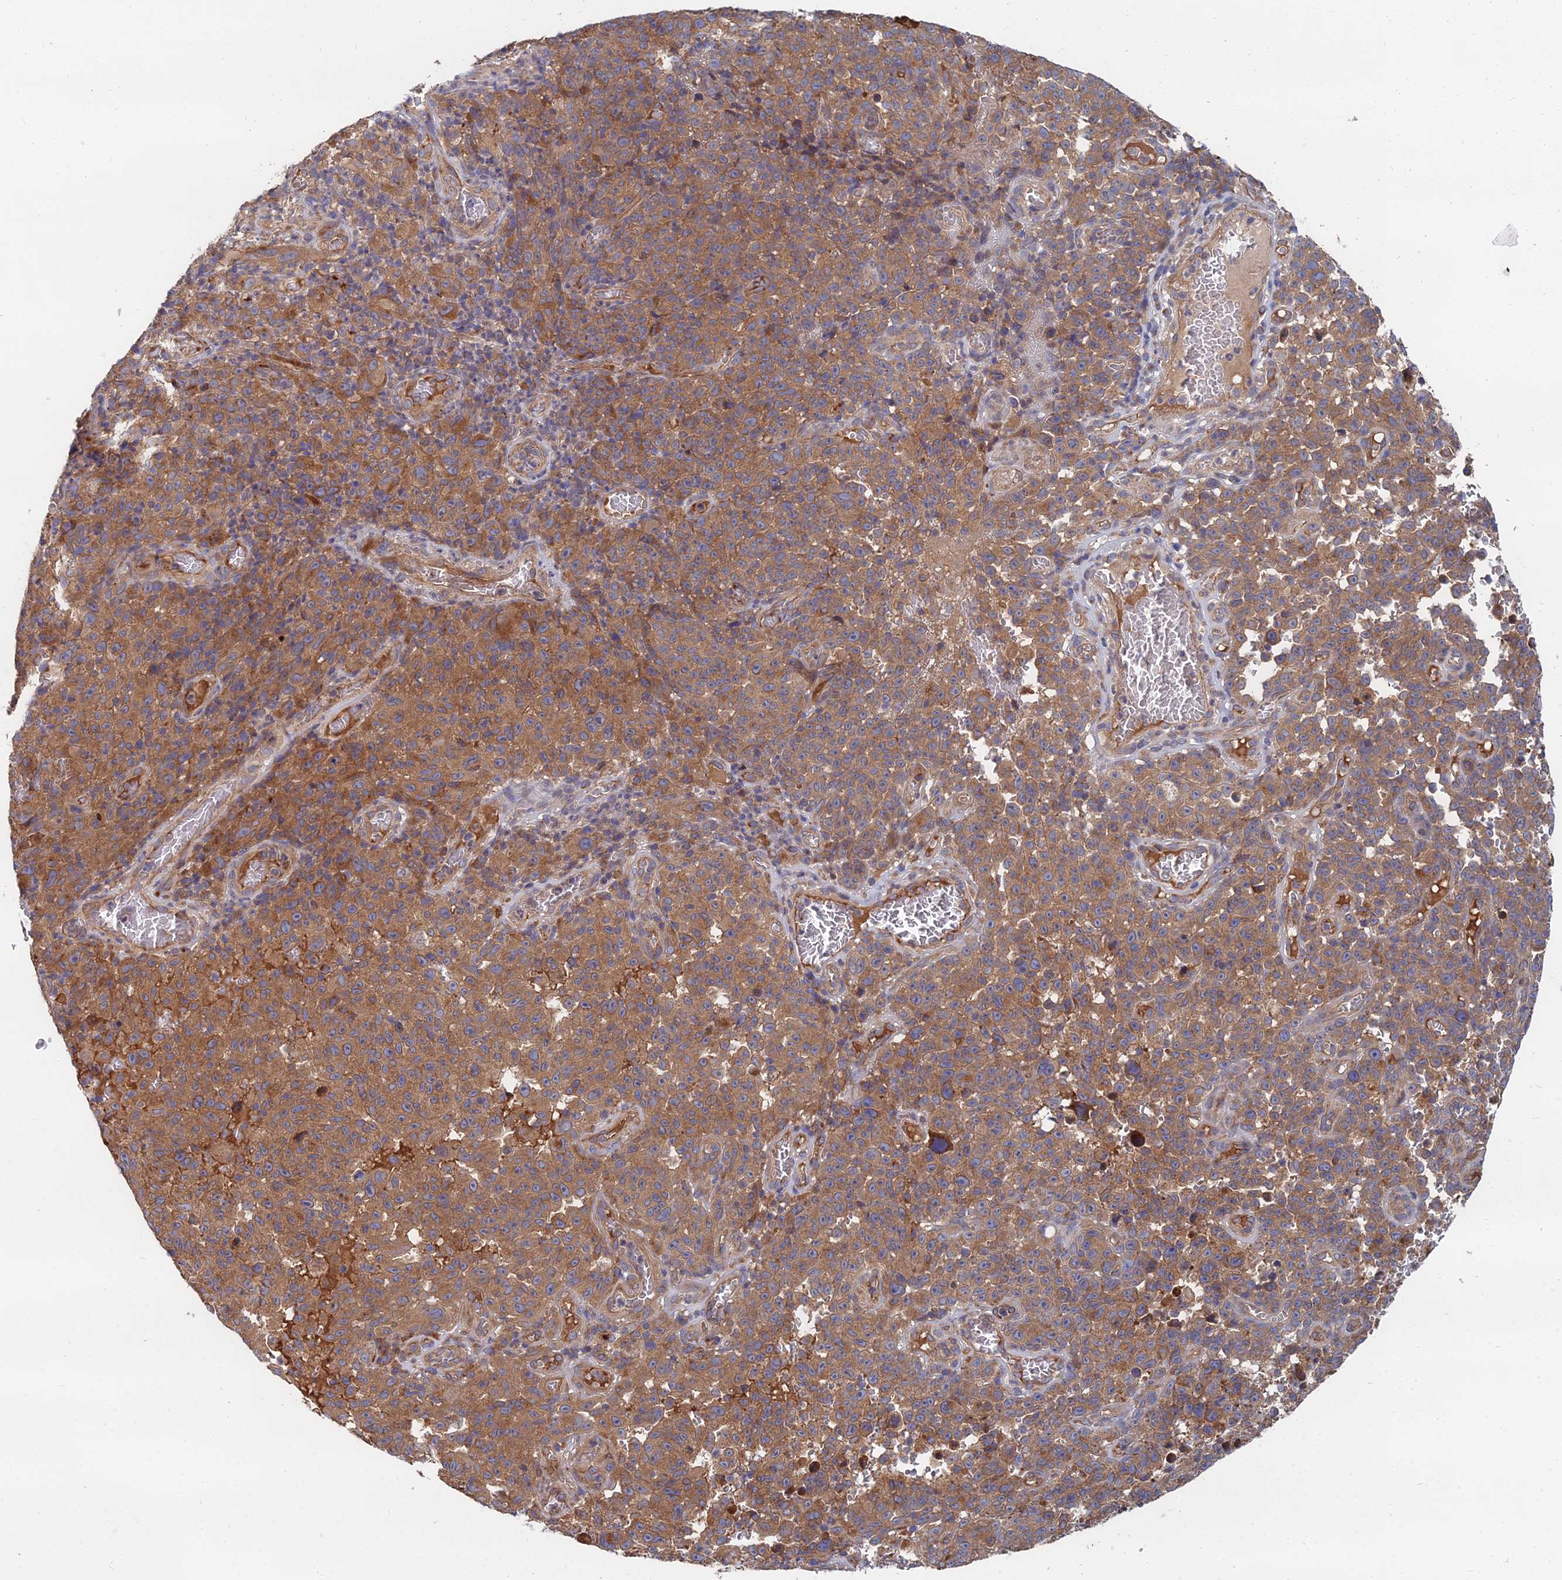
{"staining": {"intensity": "moderate", "quantity": ">75%", "location": "cytoplasmic/membranous"}, "tissue": "melanoma", "cell_type": "Tumor cells", "image_type": "cancer", "snomed": [{"axis": "morphology", "description": "Malignant melanoma, NOS"}, {"axis": "topography", "description": "Skin"}], "caption": "Tumor cells reveal medium levels of moderate cytoplasmic/membranous staining in about >75% of cells in malignant melanoma.", "gene": "CCZ1", "patient": {"sex": "female", "age": 82}}